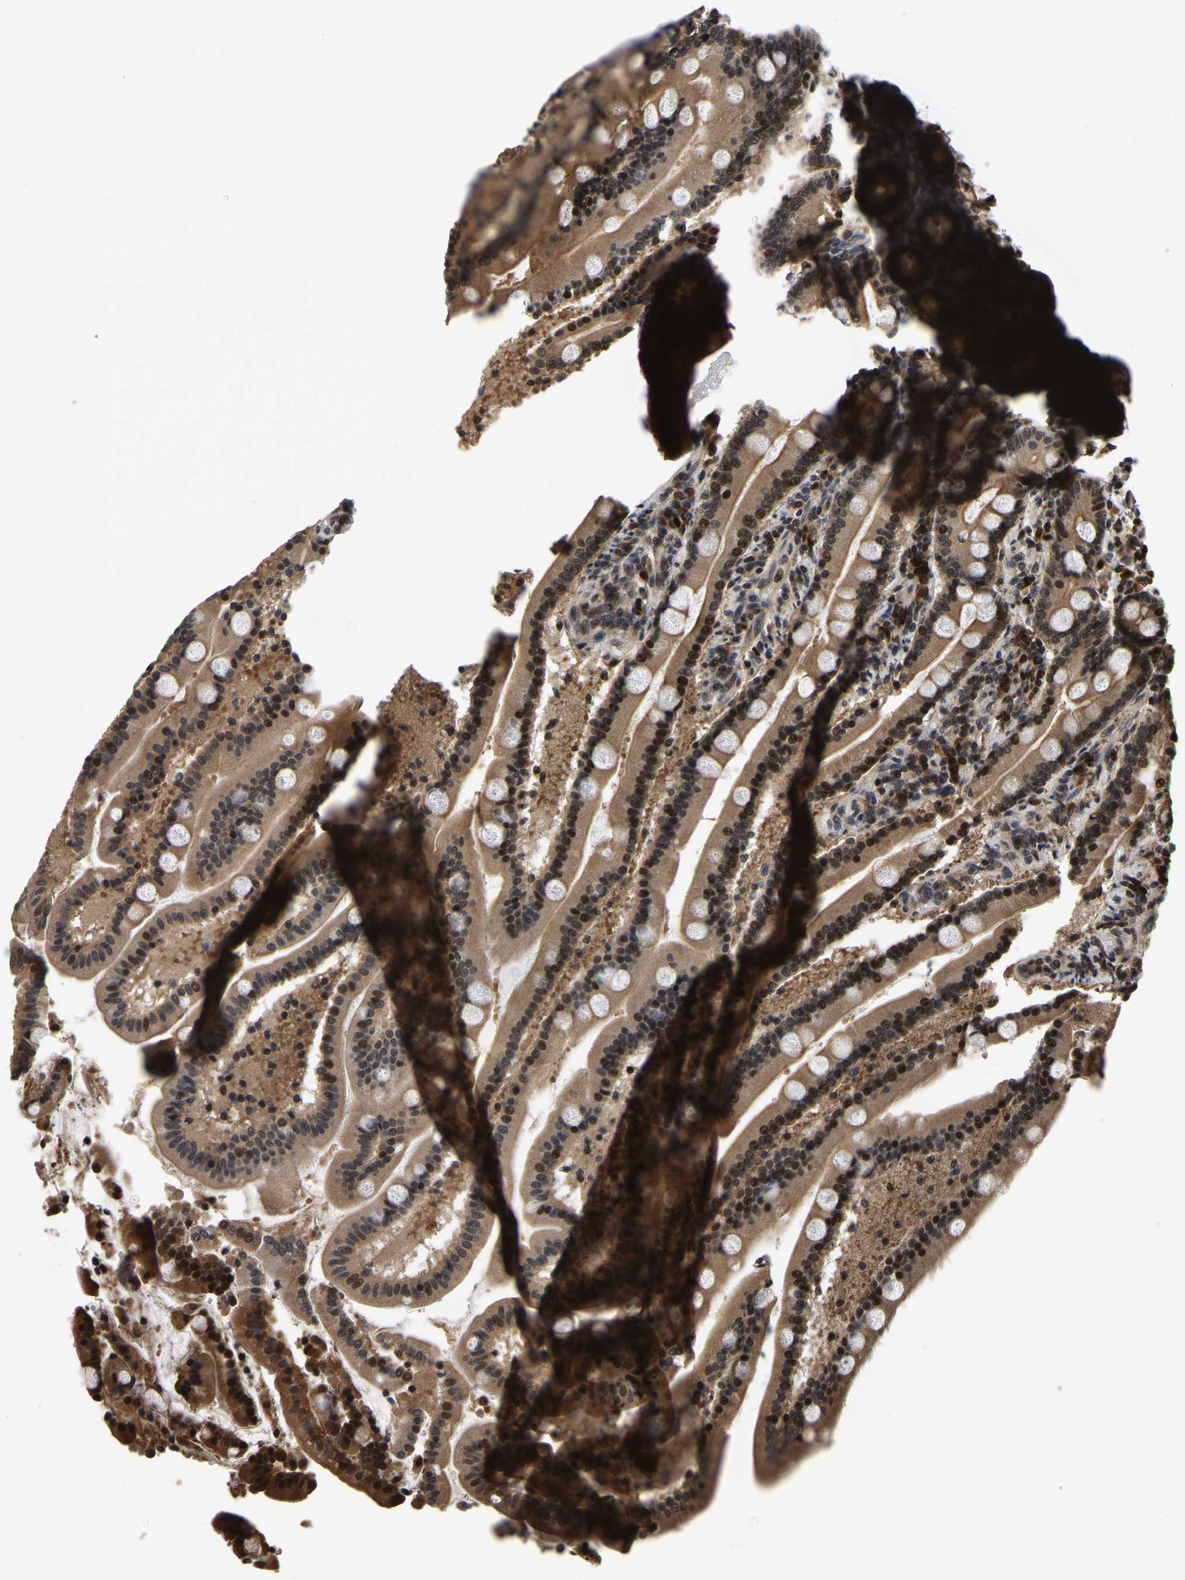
{"staining": {"intensity": "strong", "quantity": ">75%", "location": "cytoplasmic/membranous,nuclear"}, "tissue": "duodenum", "cell_type": "Glandular cells", "image_type": "normal", "snomed": [{"axis": "morphology", "description": "Normal tissue, NOS"}, {"axis": "topography", "description": "Duodenum"}], "caption": "Protein expression analysis of unremarkable duodenum displays strong cytoplasmic/membranous,nuclear positivity in approximately >75% of glandular cells. (brown staining indicates protein expression, while blue staining denotes nuclei).", "gene": "CIAO1", "patient": {"sex": "male", "age": 54}}